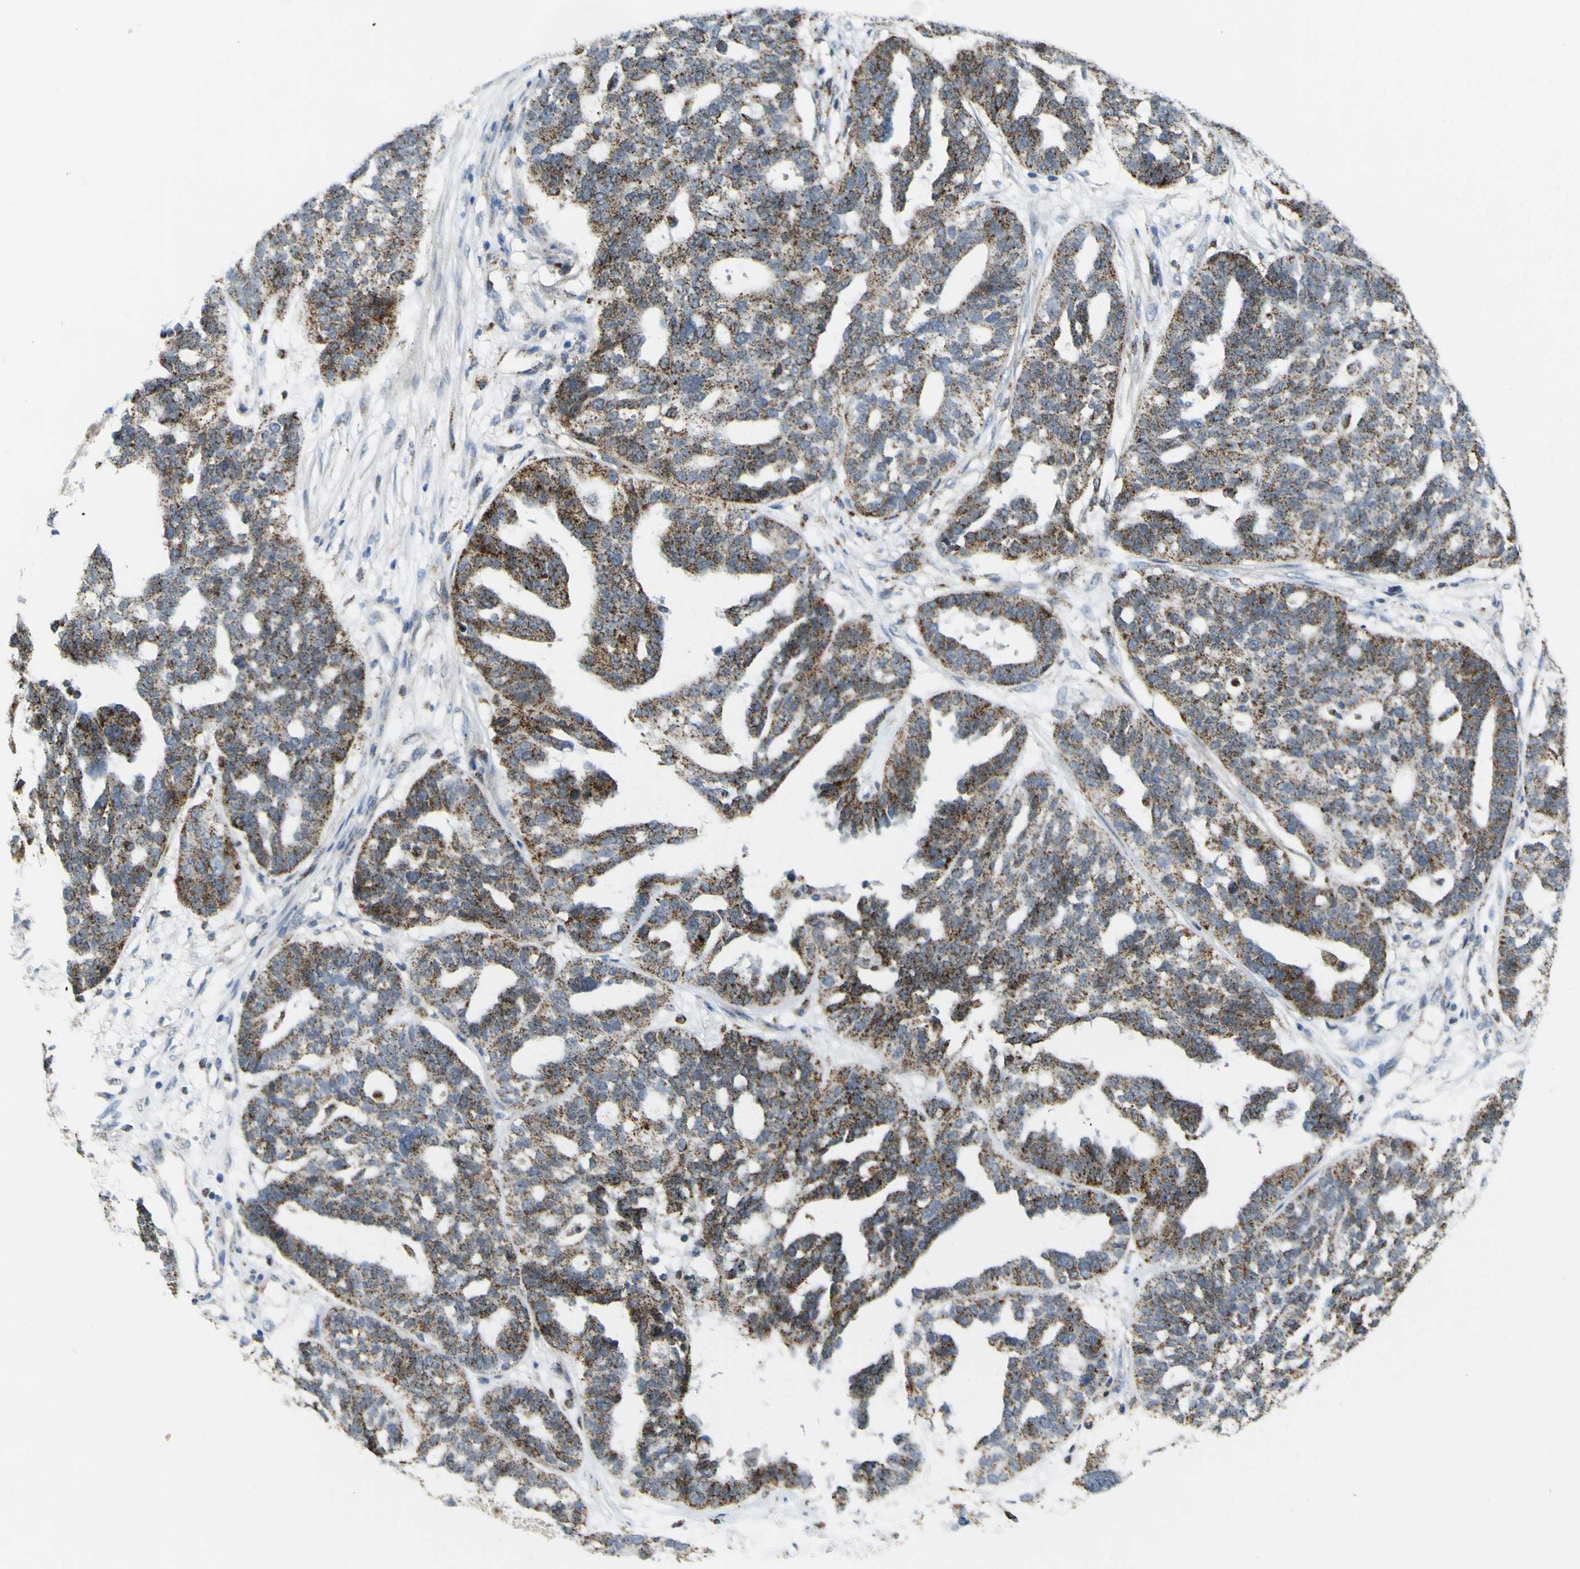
{"staining": {"intensity": "moderate", "quantity": ">75%", "location": "cytoplasmic/membranous"}, "tissue": "ovarian cancer", "cell_type": "Tumor cells", "image_type": "cancer", "snomed": [{"axis": "morphology", "description": "Cystadenocarcinoma, serous, NOS"}, {"axis": "topography", "description": "Ovary"}], "caption": "Immunohistochemistry photomicrograph of neoplastic tissue: ovarian cancer stained using immunohistochemistry reveals medium levels of moderate protein expression localized specifically in the cytoplasmic/membranous of tumor cells, appearing as a cytoplasmic/membranous brown color.", "gene": "ACBD5", "patient": {"sex": "female", "age": 59}}